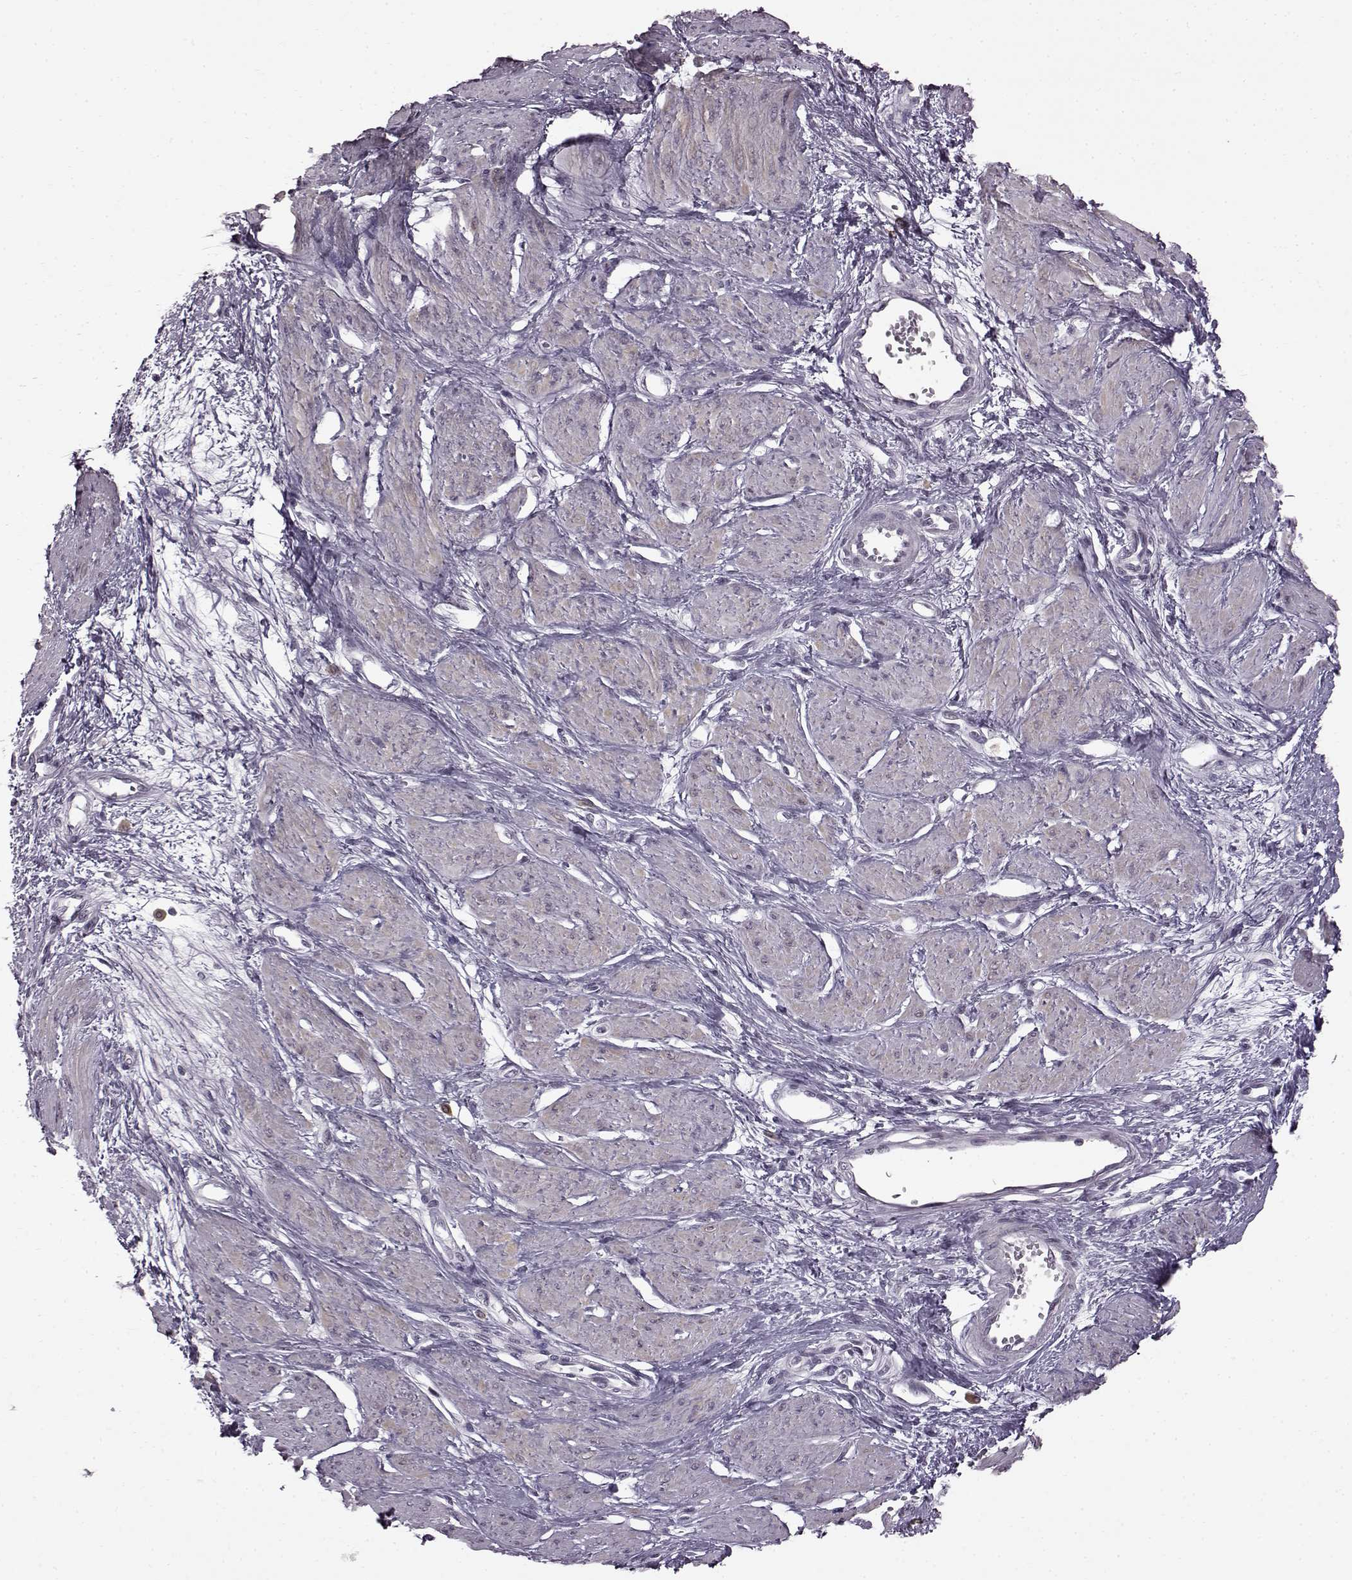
{"staining": {"intensity": "weak", "quantity": "25%-75%", "location": "cytoplasmic/membranous"}, "tissue": "smooth muscle", "cell_type": "Smooth muscle cells", "image_type": "normal", "snomed": [{"axis": "morphology", "description": "Normal tissue, NOS"}, {"axis": "topography", "description": "Smooth muscle"}, {"axis": "topography", "description": "Uterus"}], "caption": "Protein expression analysis of normal human smooth muscle reveals weak cytoplasmic/membranous staining in about 25%-75% of smooth muscle cells. (DAB (3,3'-diaminobenzidine) IHC, brown staining for protein, blue staining for nuclei).", "gene": "SLC28A2", "patient": {"sex": "female", "age": 39}}